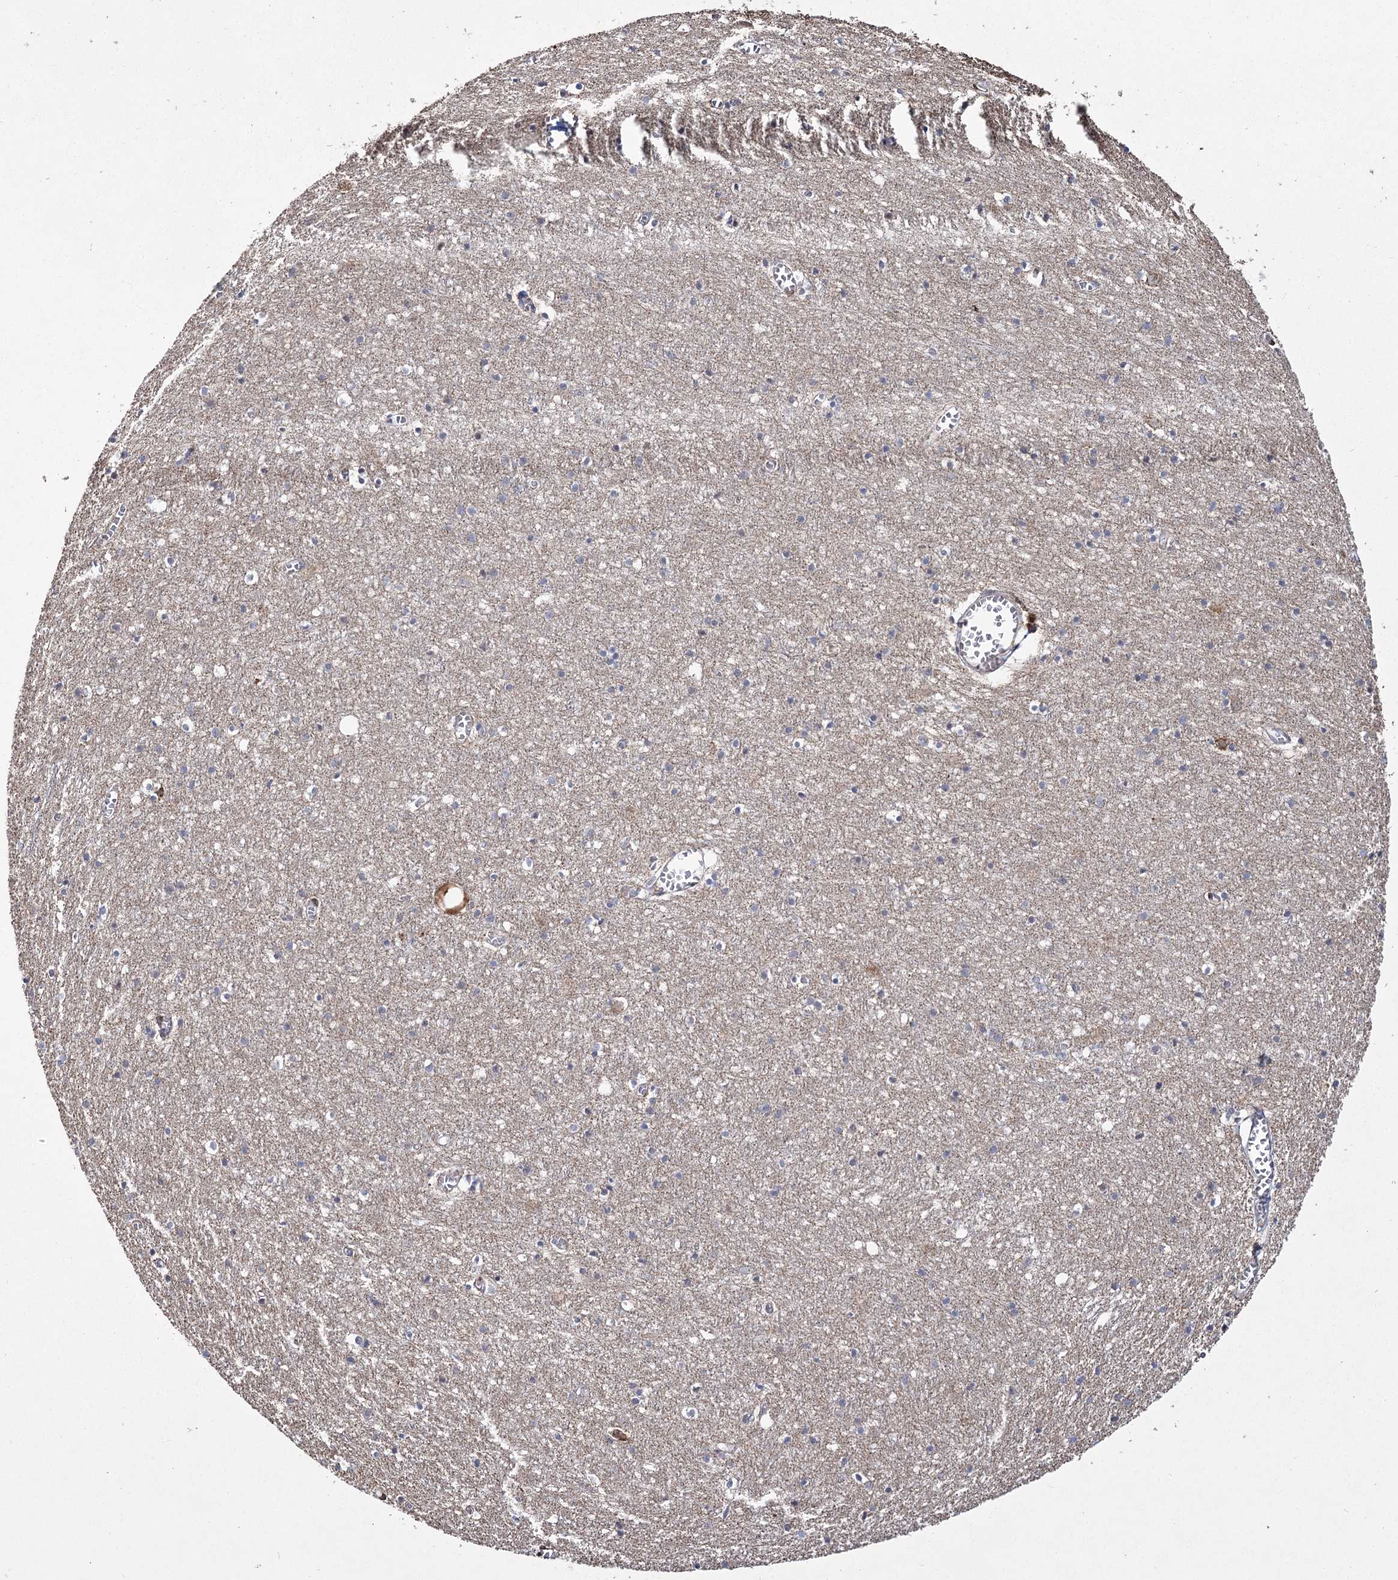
{"staining": {"intensity": "negative", "quantity": "none", "location": "none"}, "tissue": "cerebral cortex", "cell_type": "Endothelial cells", "image_type": "normal", "snomed": [{"axis": "morphology", "description": "Normal tissue, NOS"}, {"axis": "topography", "description": "Cerebral cortex"}], "caption": "Endothelial cells show no significant protein staining in unremarkable cerebral cortex. Brightfield microscopy of IHC stained with DAB (brown) and hematoxylin (blue), captured at high magnification.", "gene": "ME3", "patient": {"sex": "female", "age": 64}}